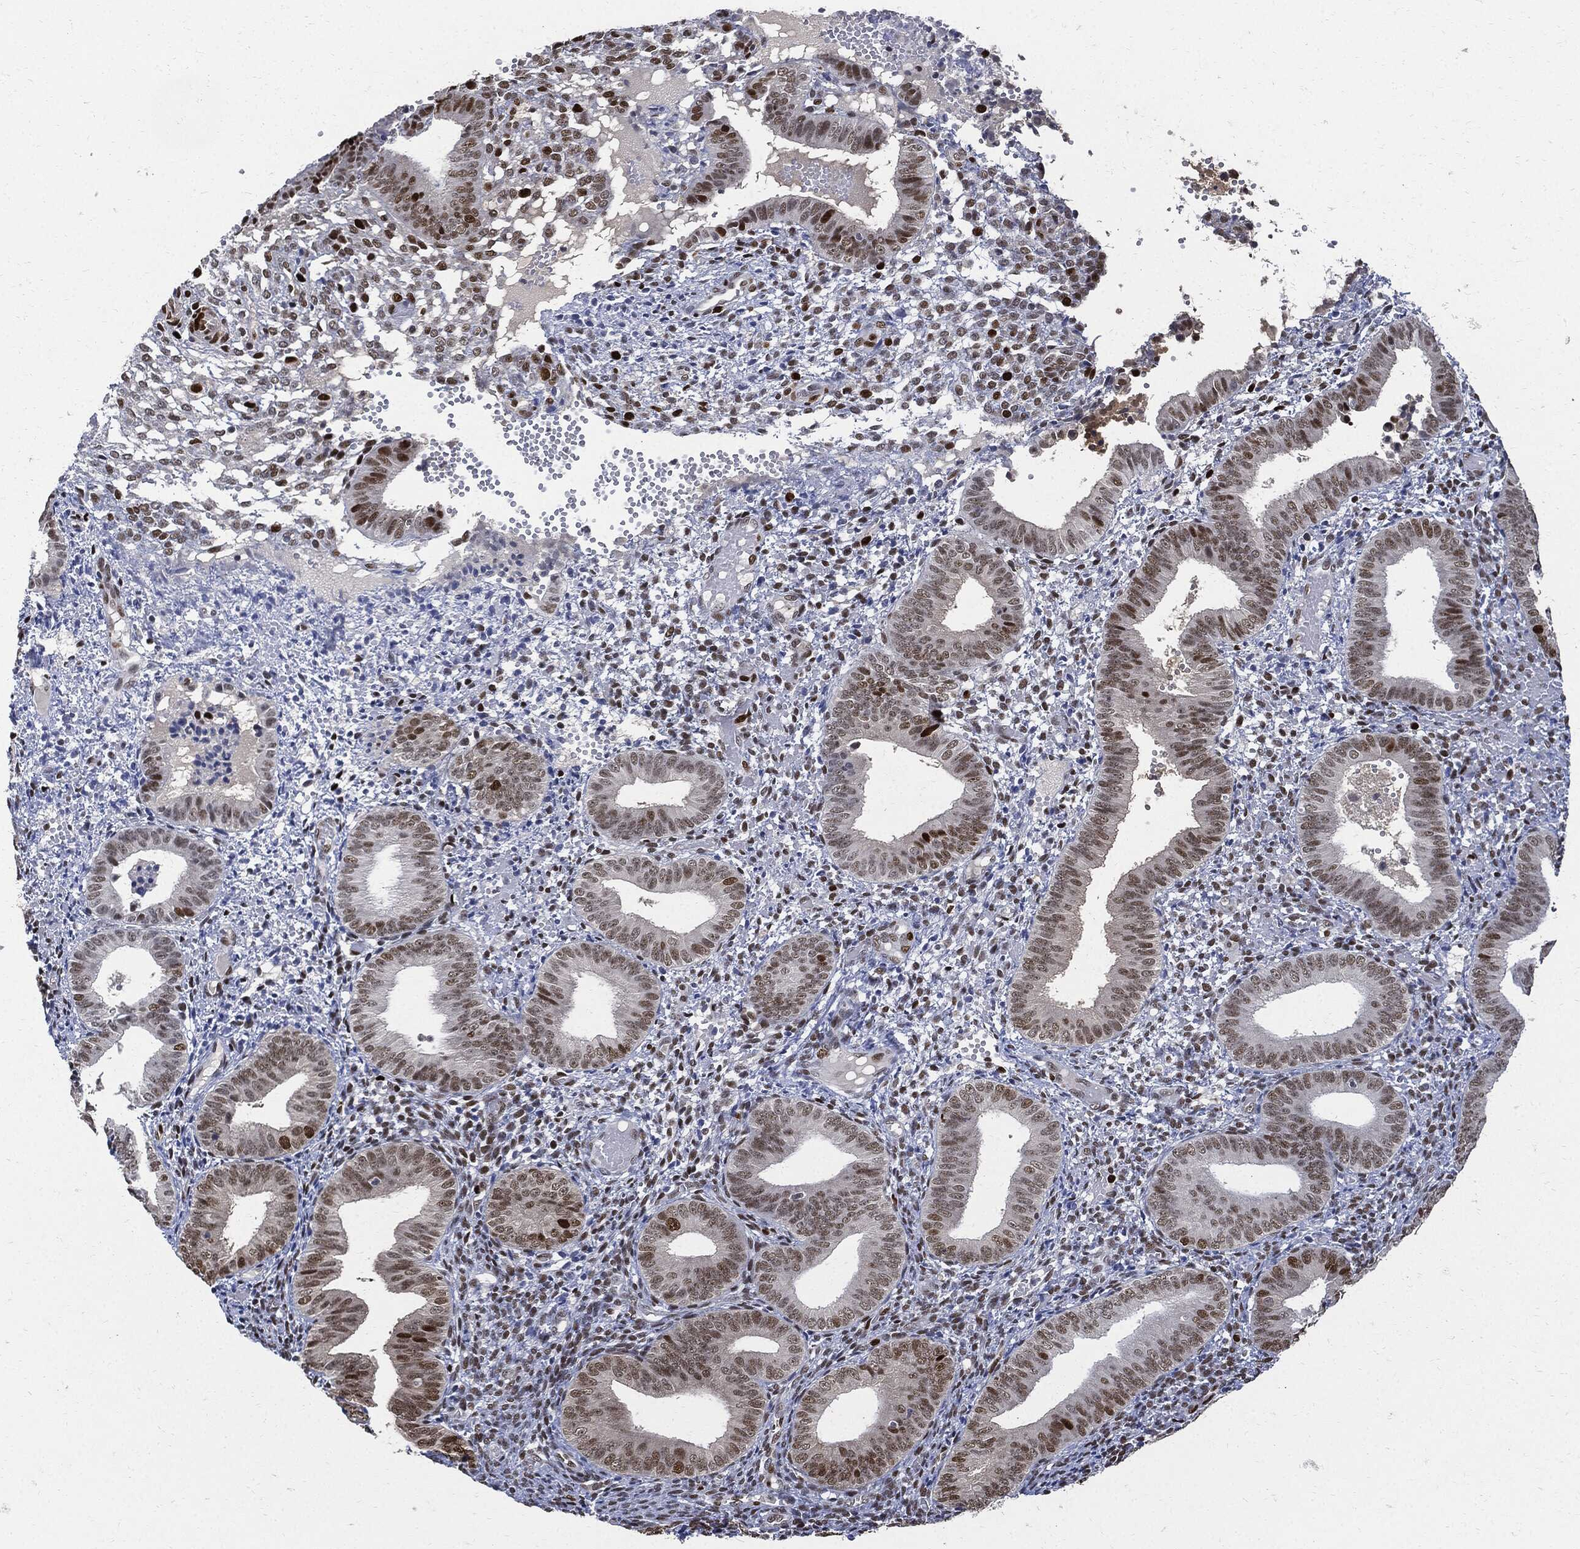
{"staining": {"intensity": "strong", "quantity": "<25%", "location": "nuclear"}, "tissue": "endometrium", "cell_type": "Cells in endometrial stroma", "image_type": "normal", "snomed": [{"axis": "morphology", "description": "Normal tissue, NOS"}, {"axis": "topography", "description": "Endometrium"}], "caption": "This micrograph exhibits IHC staining of normal human endometrium, with medium strong nuclear positivity in approximately <25% of cells in endometrial stroma.", "gene": "PCNA", "patient": {"sex": "female", "age": 42}}